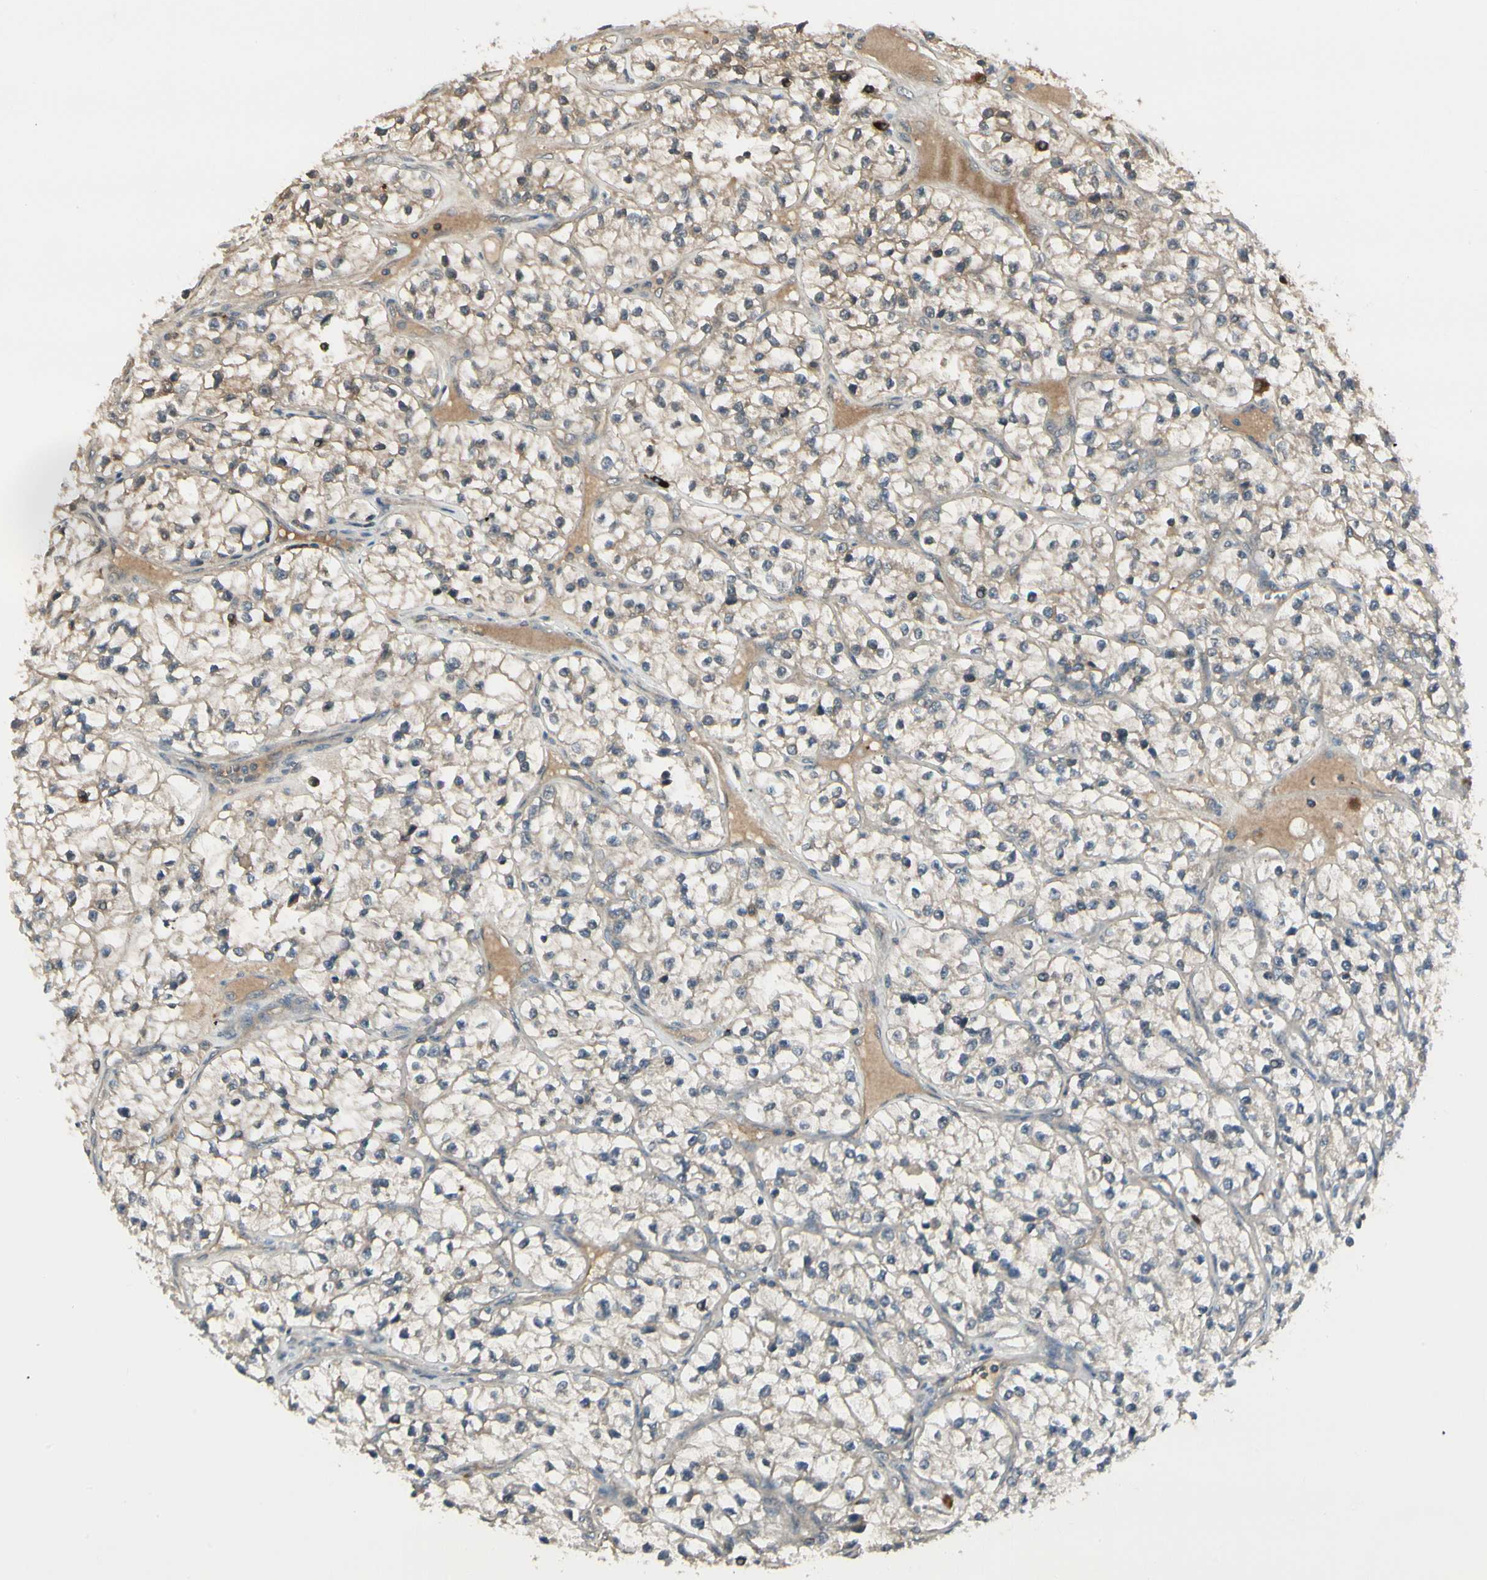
{"staining": {"intensity": "moderate", "quantity": "25%-75%", "location": "cytoplasmic/membranous"}, "tissue": "renal cancer", "cell_type": "Tumor cells", "image_type": "cancer", "snomed": [{"axis": "morphology", "description": "Adenocarcinoma, NOS"}, {"axis": "topography", "description": "Kidney"}], "caption": "High-magnification brightfield microscopy of adenocarcinoma (renal) stained with DAB (brown) and counterstained with hematoxylin (blue). tumor cells exhibit moderate cytoplasmic/membranous expression is appreciated in approximately25%-75% of cells.", "gene": "EVC", "patient": {"sex": "female", "age": 57}}